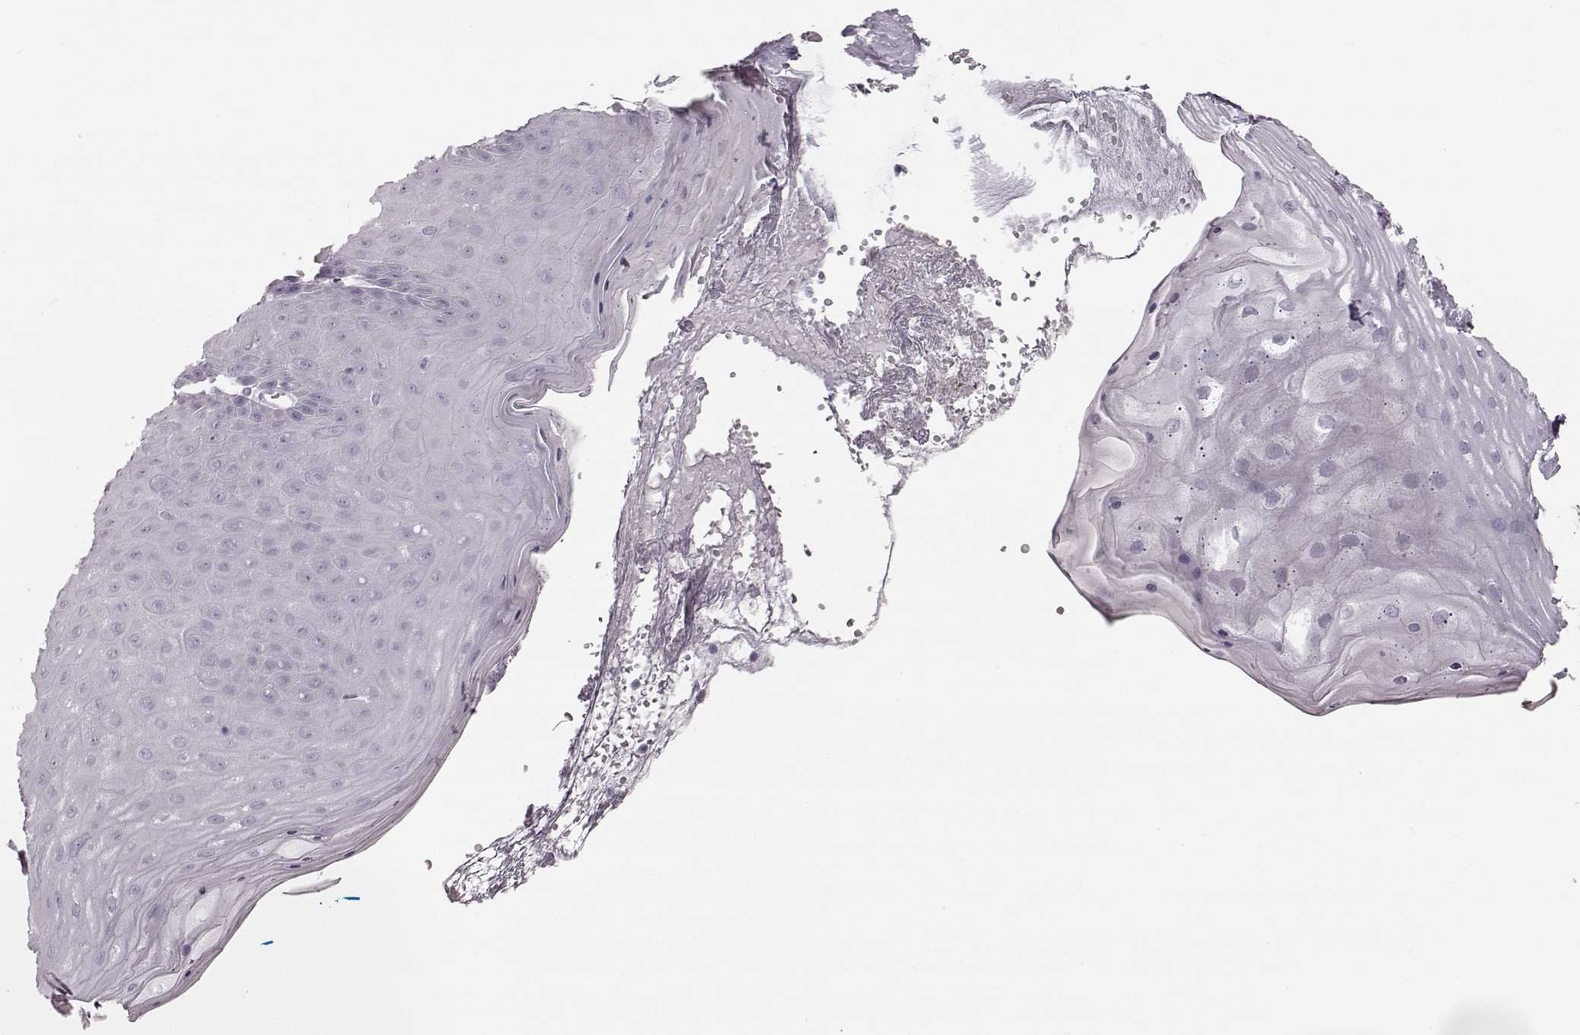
{"staining": {"intensity": "negative", "quantity": "none", "location": "none"}, "tissue": "skin", "cell_type": "Epidermal cells", "image_type": "normal", "snomed": [{"axis": "morphology", "description": "Normal tissue, NOS"}, {"axis": "topography", "description": "Anal"}], "caption": "Protein analysis of benign skin demonstrates no significant staining in epidermal cells. The staining is performed using DAB brown chromogen with nuclei counter-stained in using hematoxylin.", "gene": "ZNF433", "patient": {"sex": "male", "age": 53}}